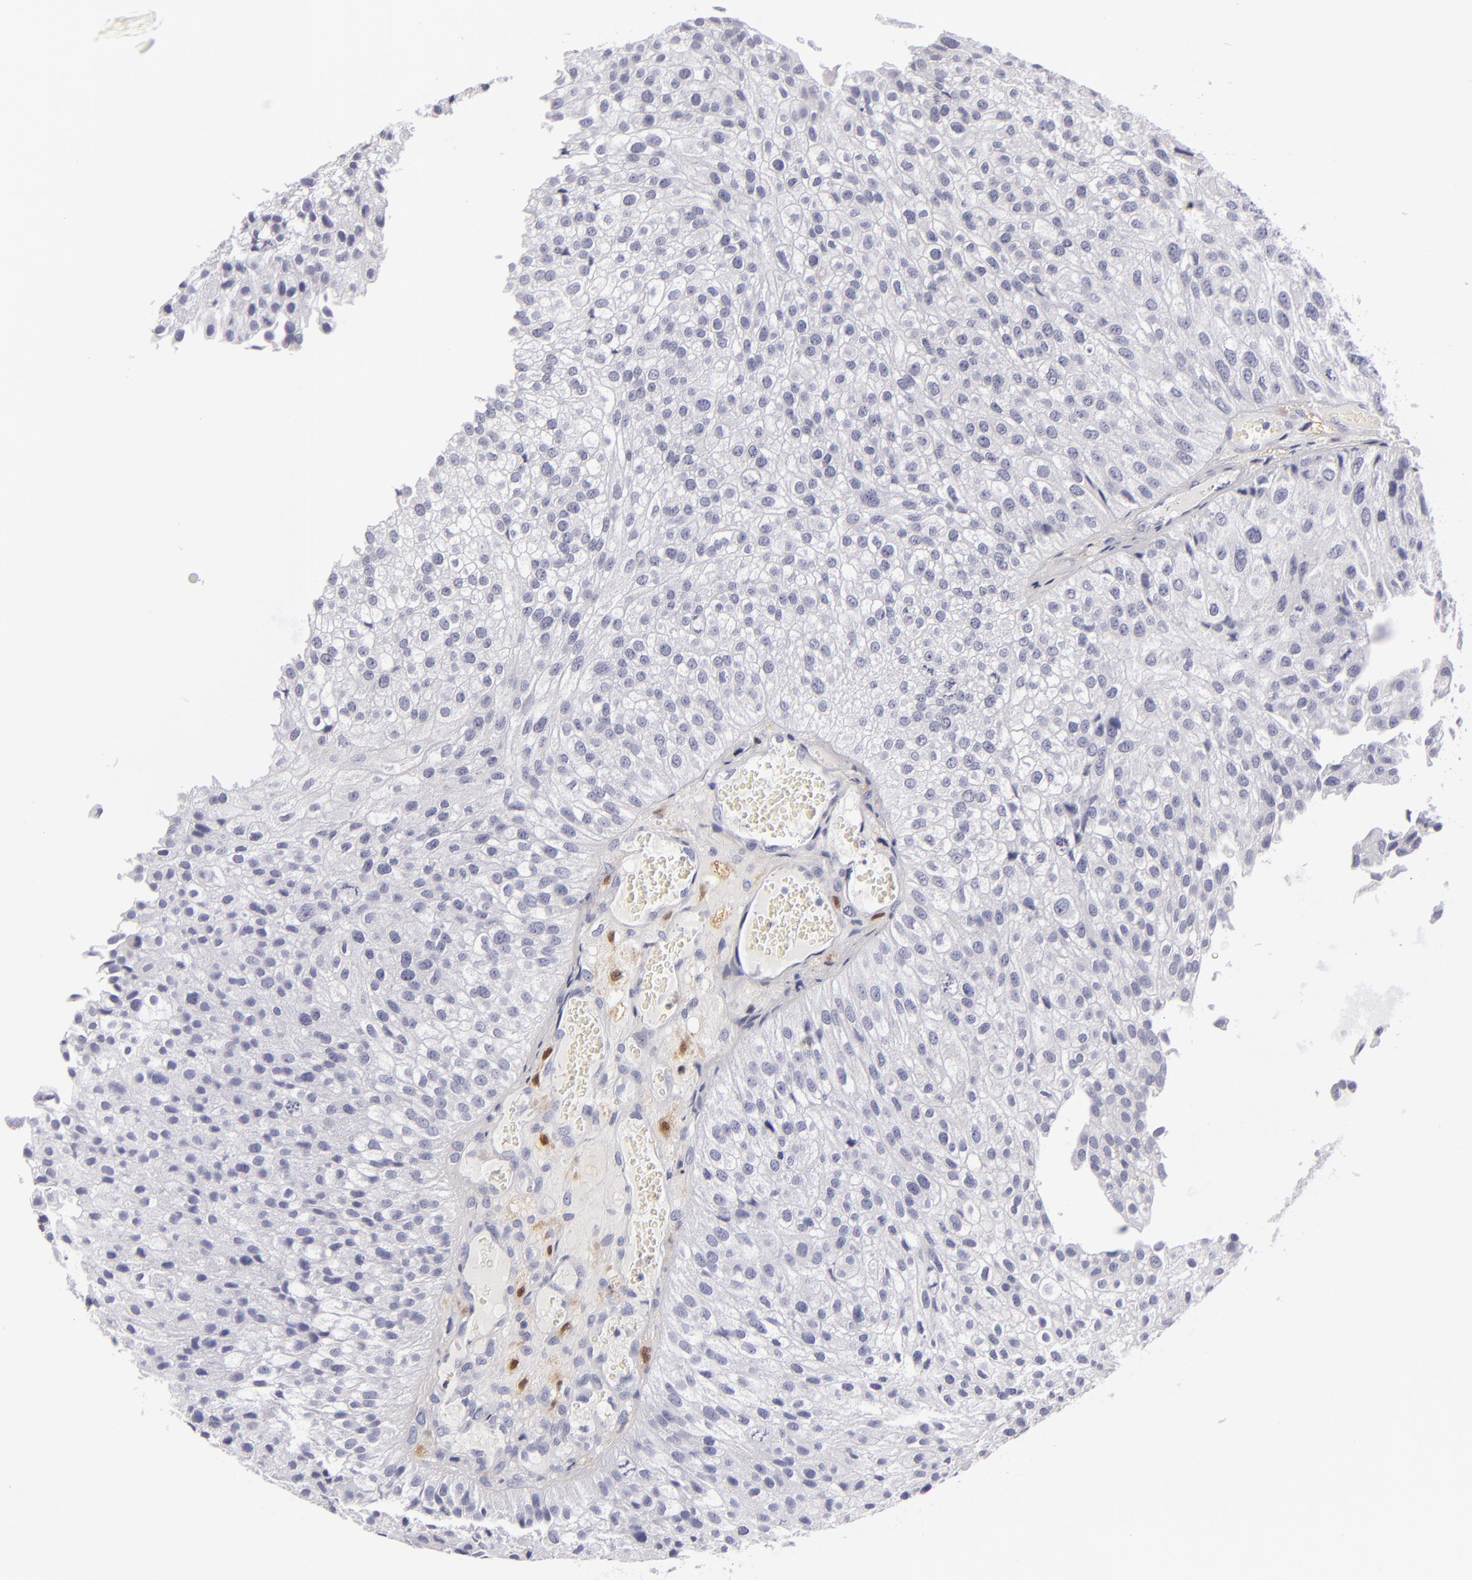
{"staining": {"intensity": "negative", "quantity": "none", "location": "none"}, "tissue": "urothelial cancer", "cell_type": "Tumor cells", "image_type": "cancer", "snomed": [{"axis": "morphology", "description": "Urothelial carcinoma, Low grade"}, {"axis": "topography", "description": "Urinary bladder"}], "caption": "Tumor cells show no significant staining in urothelial carcinoma (low-grade).", "gene": "F13A1", "patient": {"sex": "female", "age": 89}}